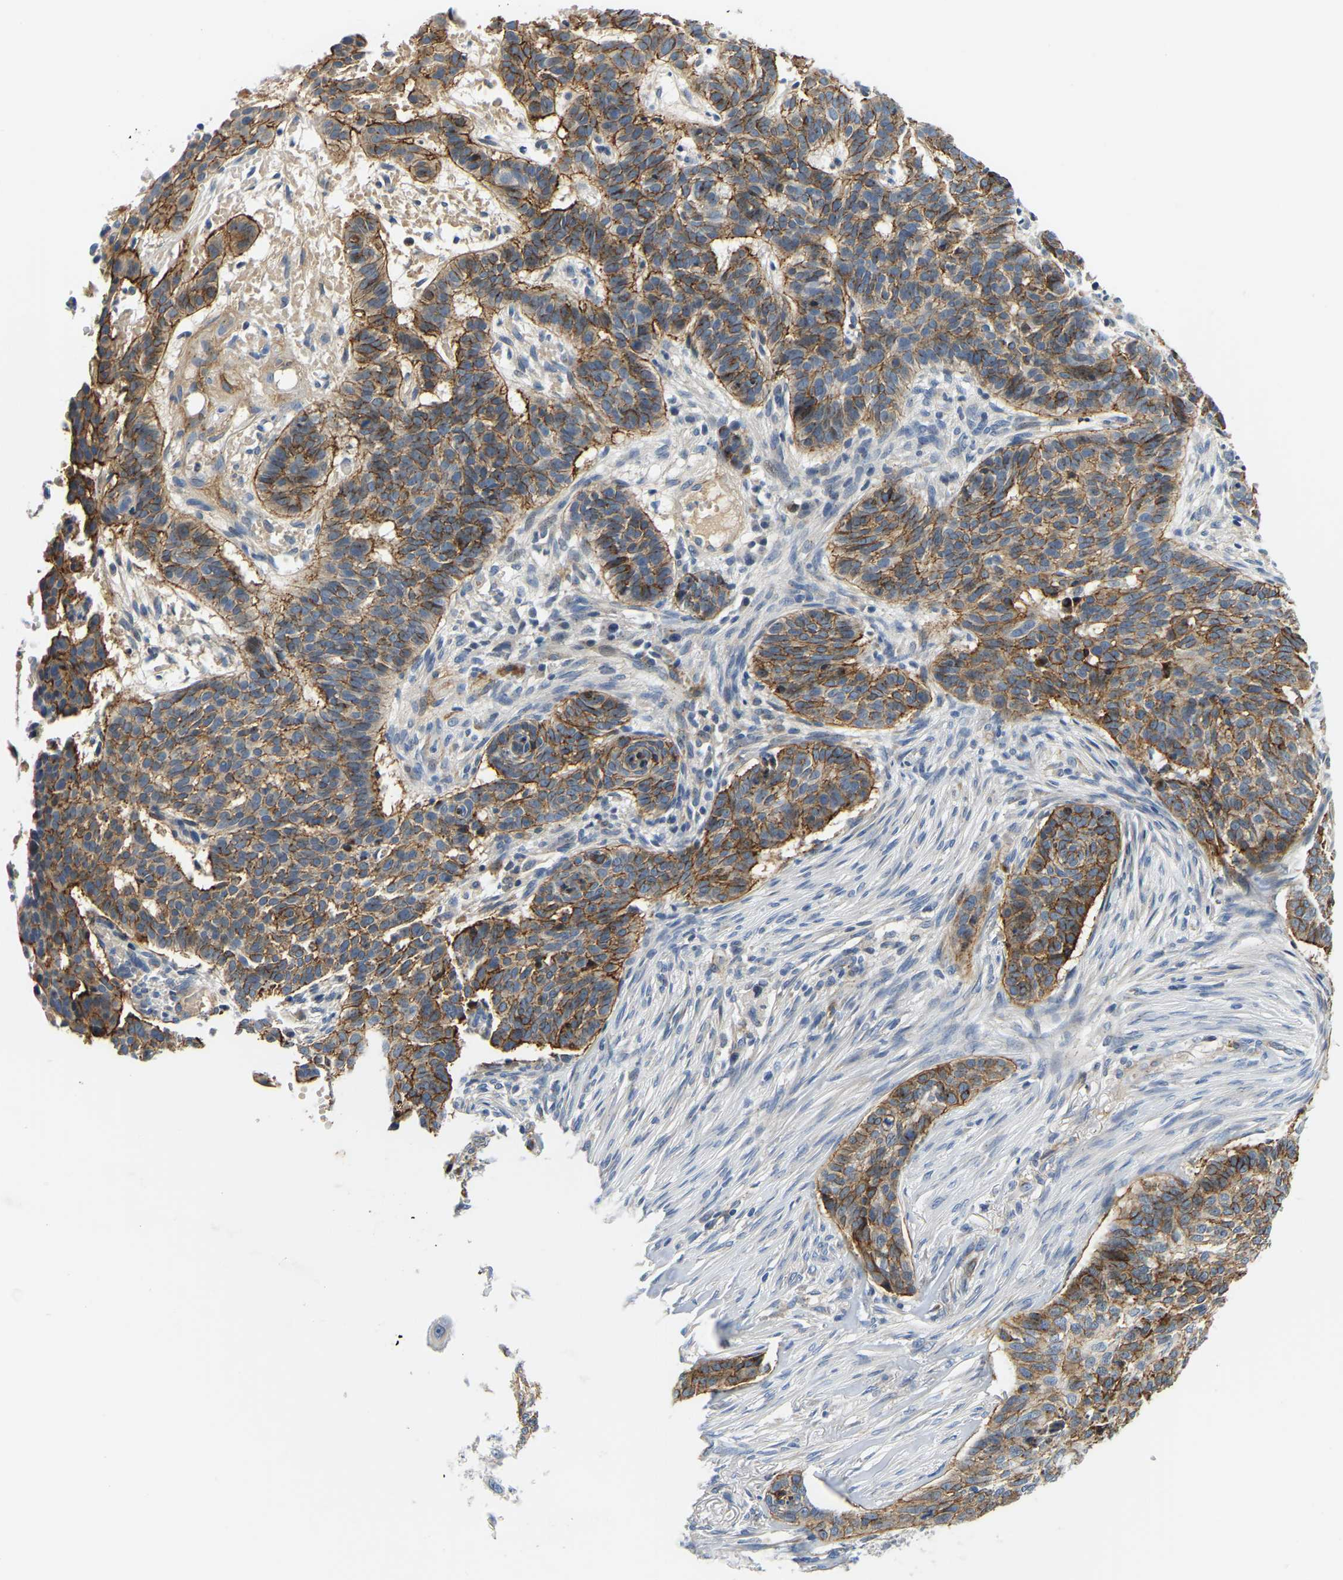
{"staining": {"intensity": "moderate", "quantity": ">75%", "location": "cytoplasmic/membranous"}, "tissue": "skin cancer", "cell_type": "Tumor cells", "image_type": "cancer", "snomed": [{"axis": "morphology", "description": "Basal cell carcinoma"}, {"axis": "topography", "description": "Skin"}], "caption": "Approximately >75% of tumor cells in basal cell carcinoma (skin) exhibit moderate cytoplasmic/membranous protein staining as visualized by brown immunohistochemical staining.", "gene": "LIAS", "patient": {"sex": "male", "age": 85}}